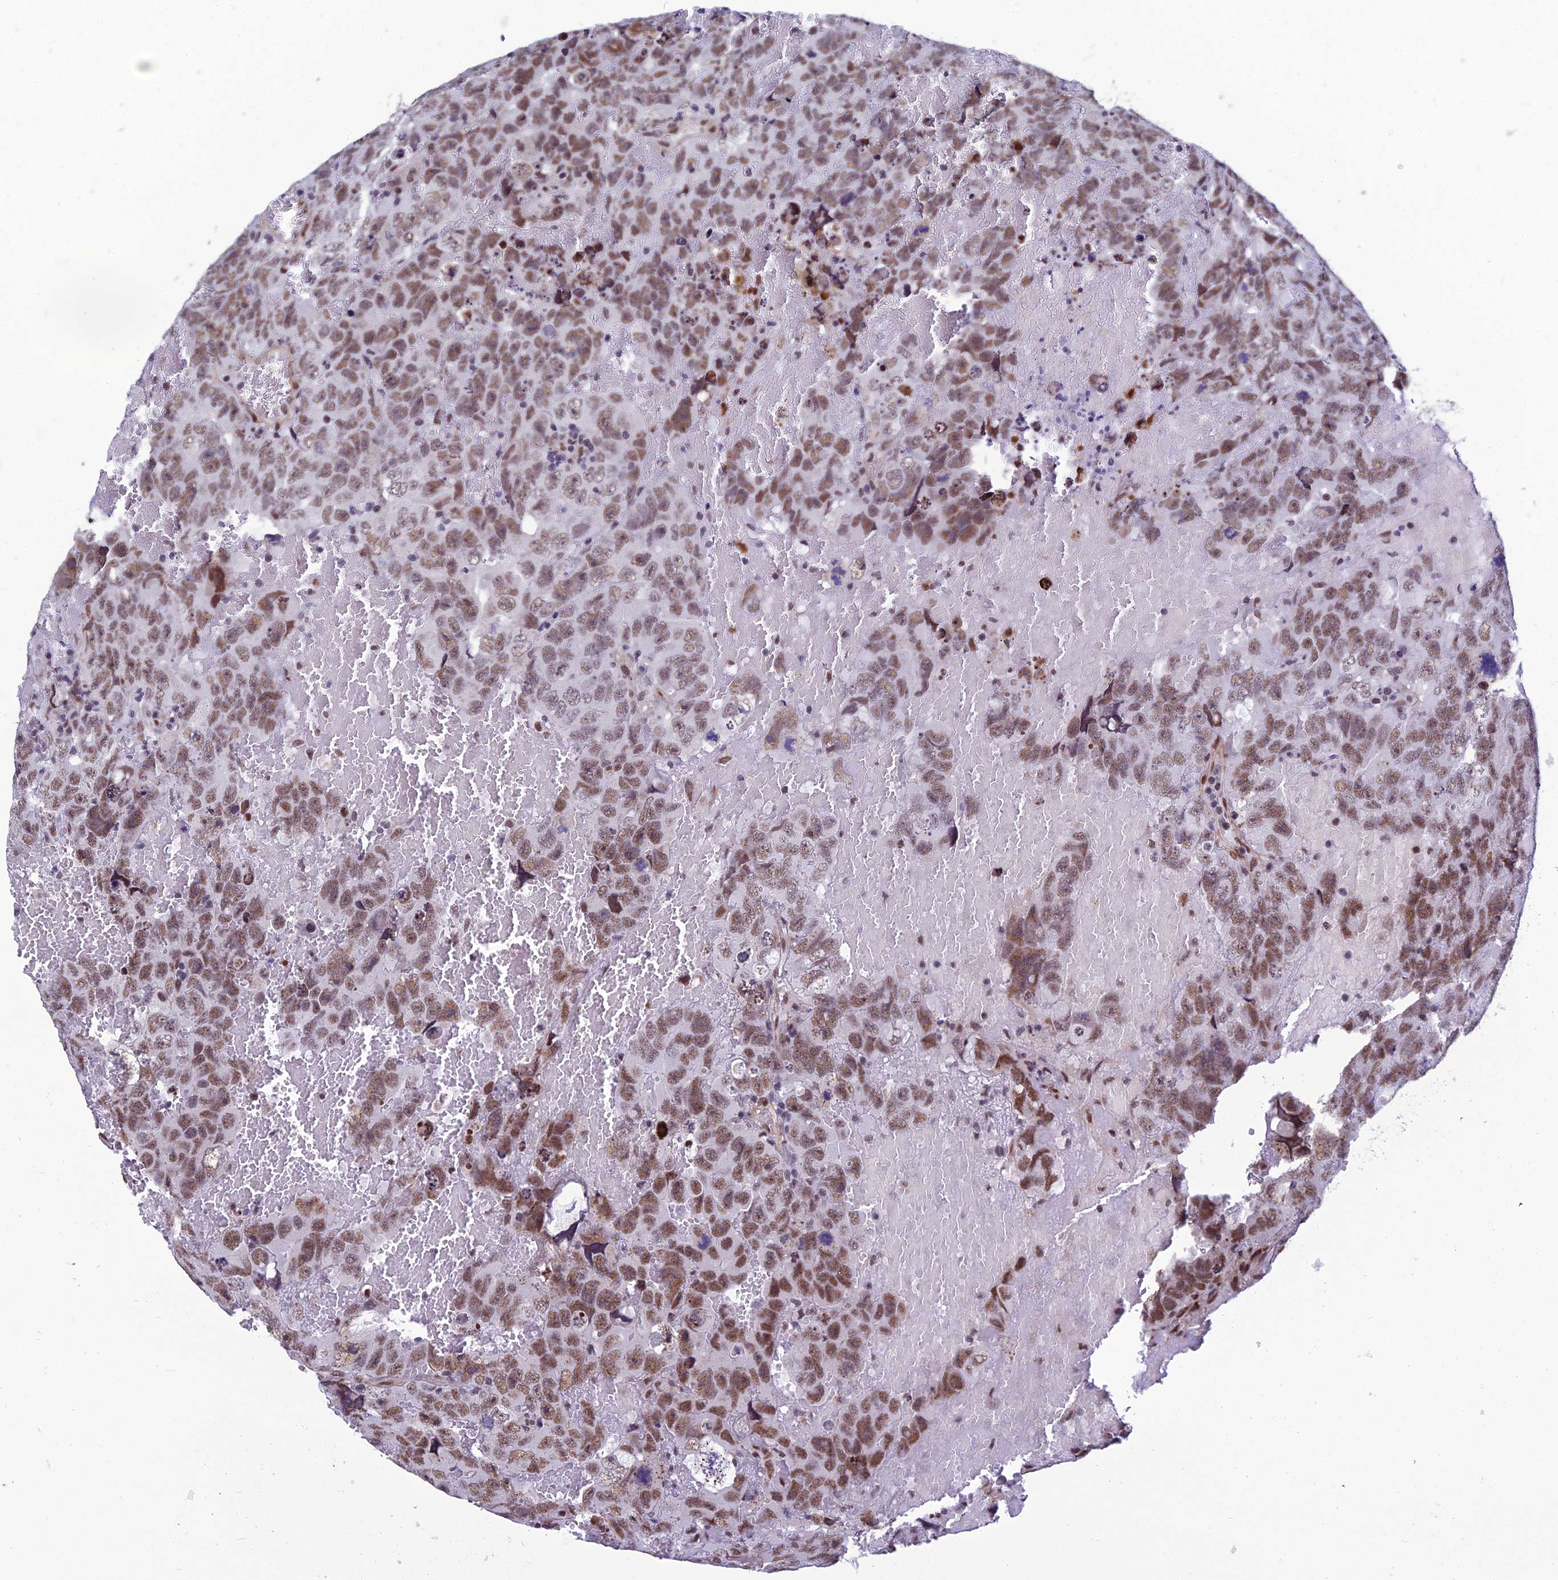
{"staining": {"intensity": "moderate", "quantity": ">75%", "location": "nuclear"}, "tissue": "testis cancer", "cell_type": "Tumor cells", "image_type": "cancer", "snomed": [{"axis": "morphology", "description": "Carcinoma, Embryonal, NOS"}, {"axis": "topography", "description": "Testis"}], "caption": "Moderate nuclear staining for a protein is identified in about >75% of tumor cells of testis cancer using immunohistochemistry.", "gene": "RSRC1", "patient": {"sex": "male", "age": 45}}